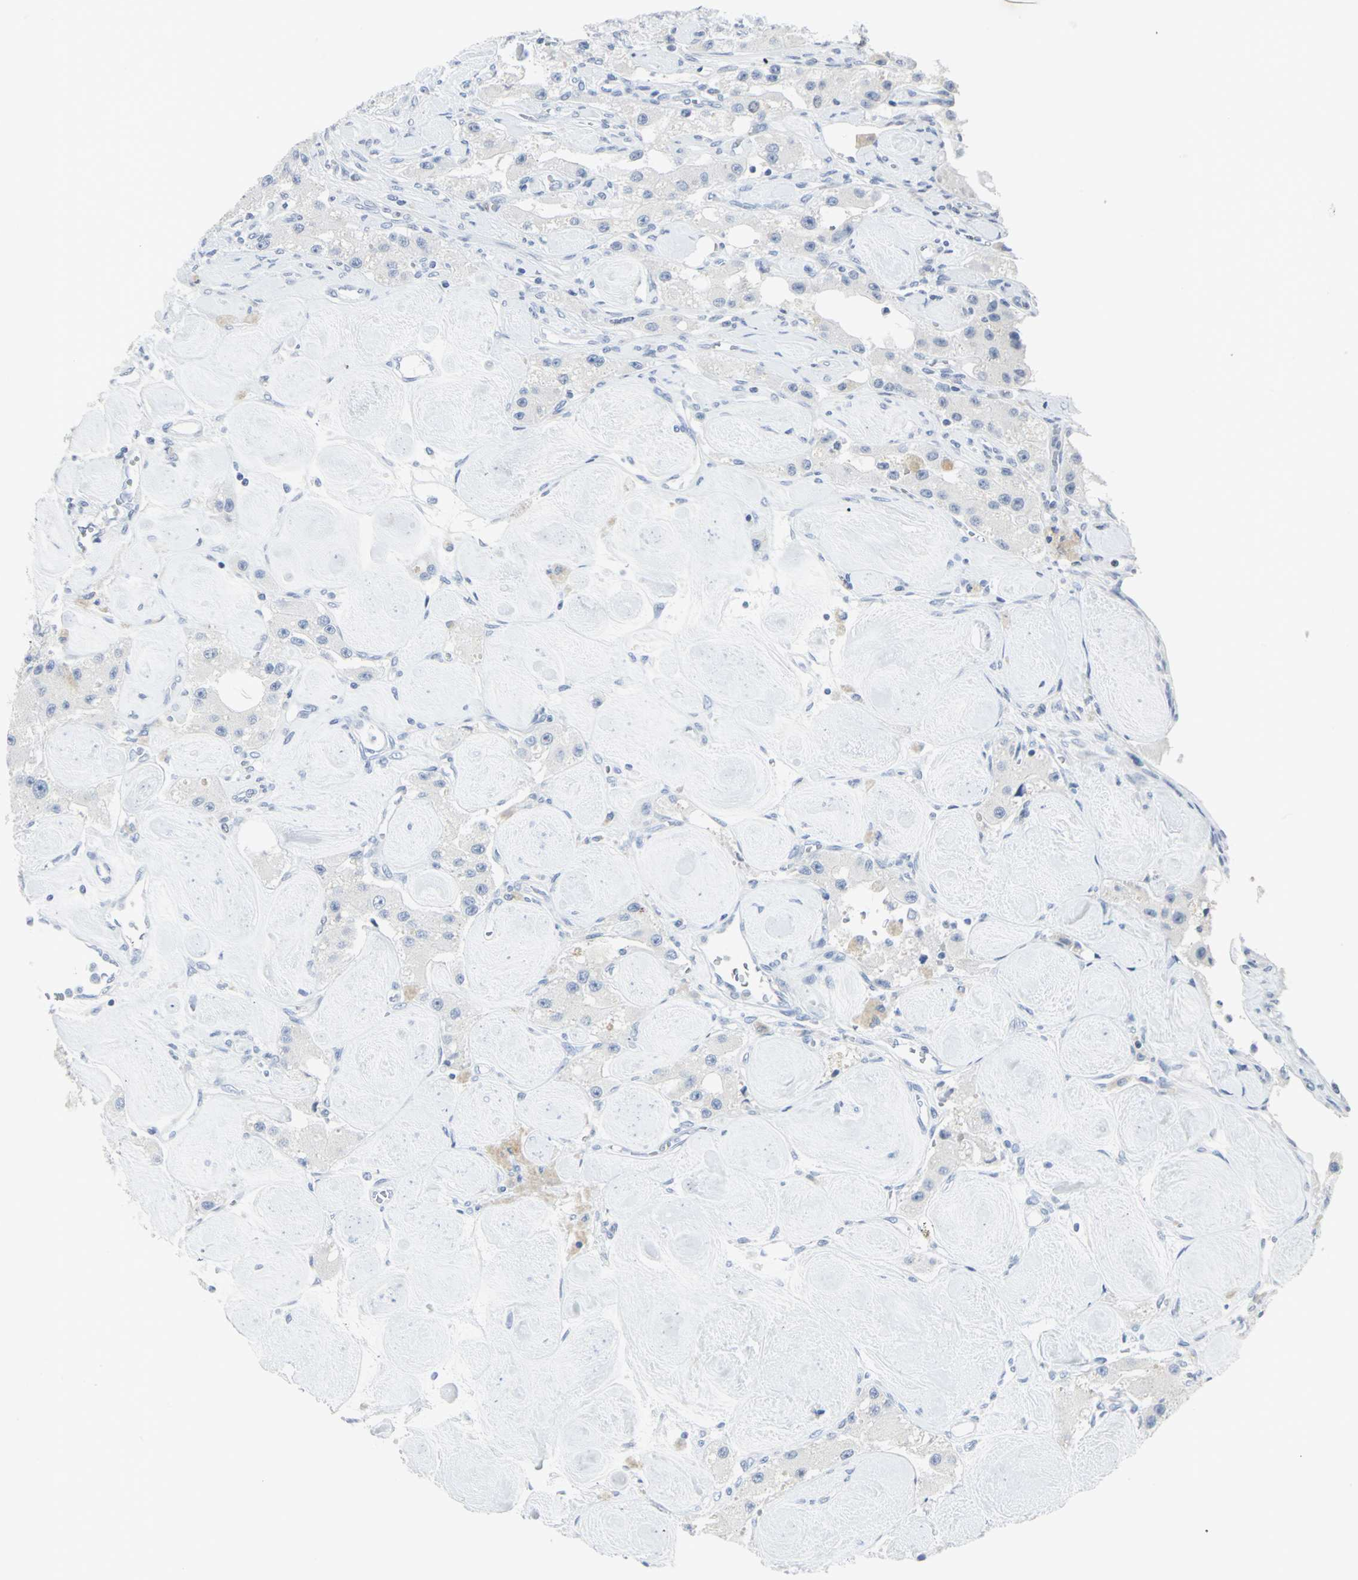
{"staining": {"intensity": "negative", "quantity": "none", "location": "none"}, "tissue": "carcinoid", "cell_type": "Tumor cells", "image_type": "cancer", "snomed": [{"axis": "morphology", "description": "Carcinoid, malignant, NOS"}, {"axis": "topography", "description": "Pancreas"}], "caption": "DAB immunohistochemical staining of human malignant carcinoid reveals no significant staining in tumor cells.", "gene": "HELLS", "patient": {"sex": "male", "age": 41}}